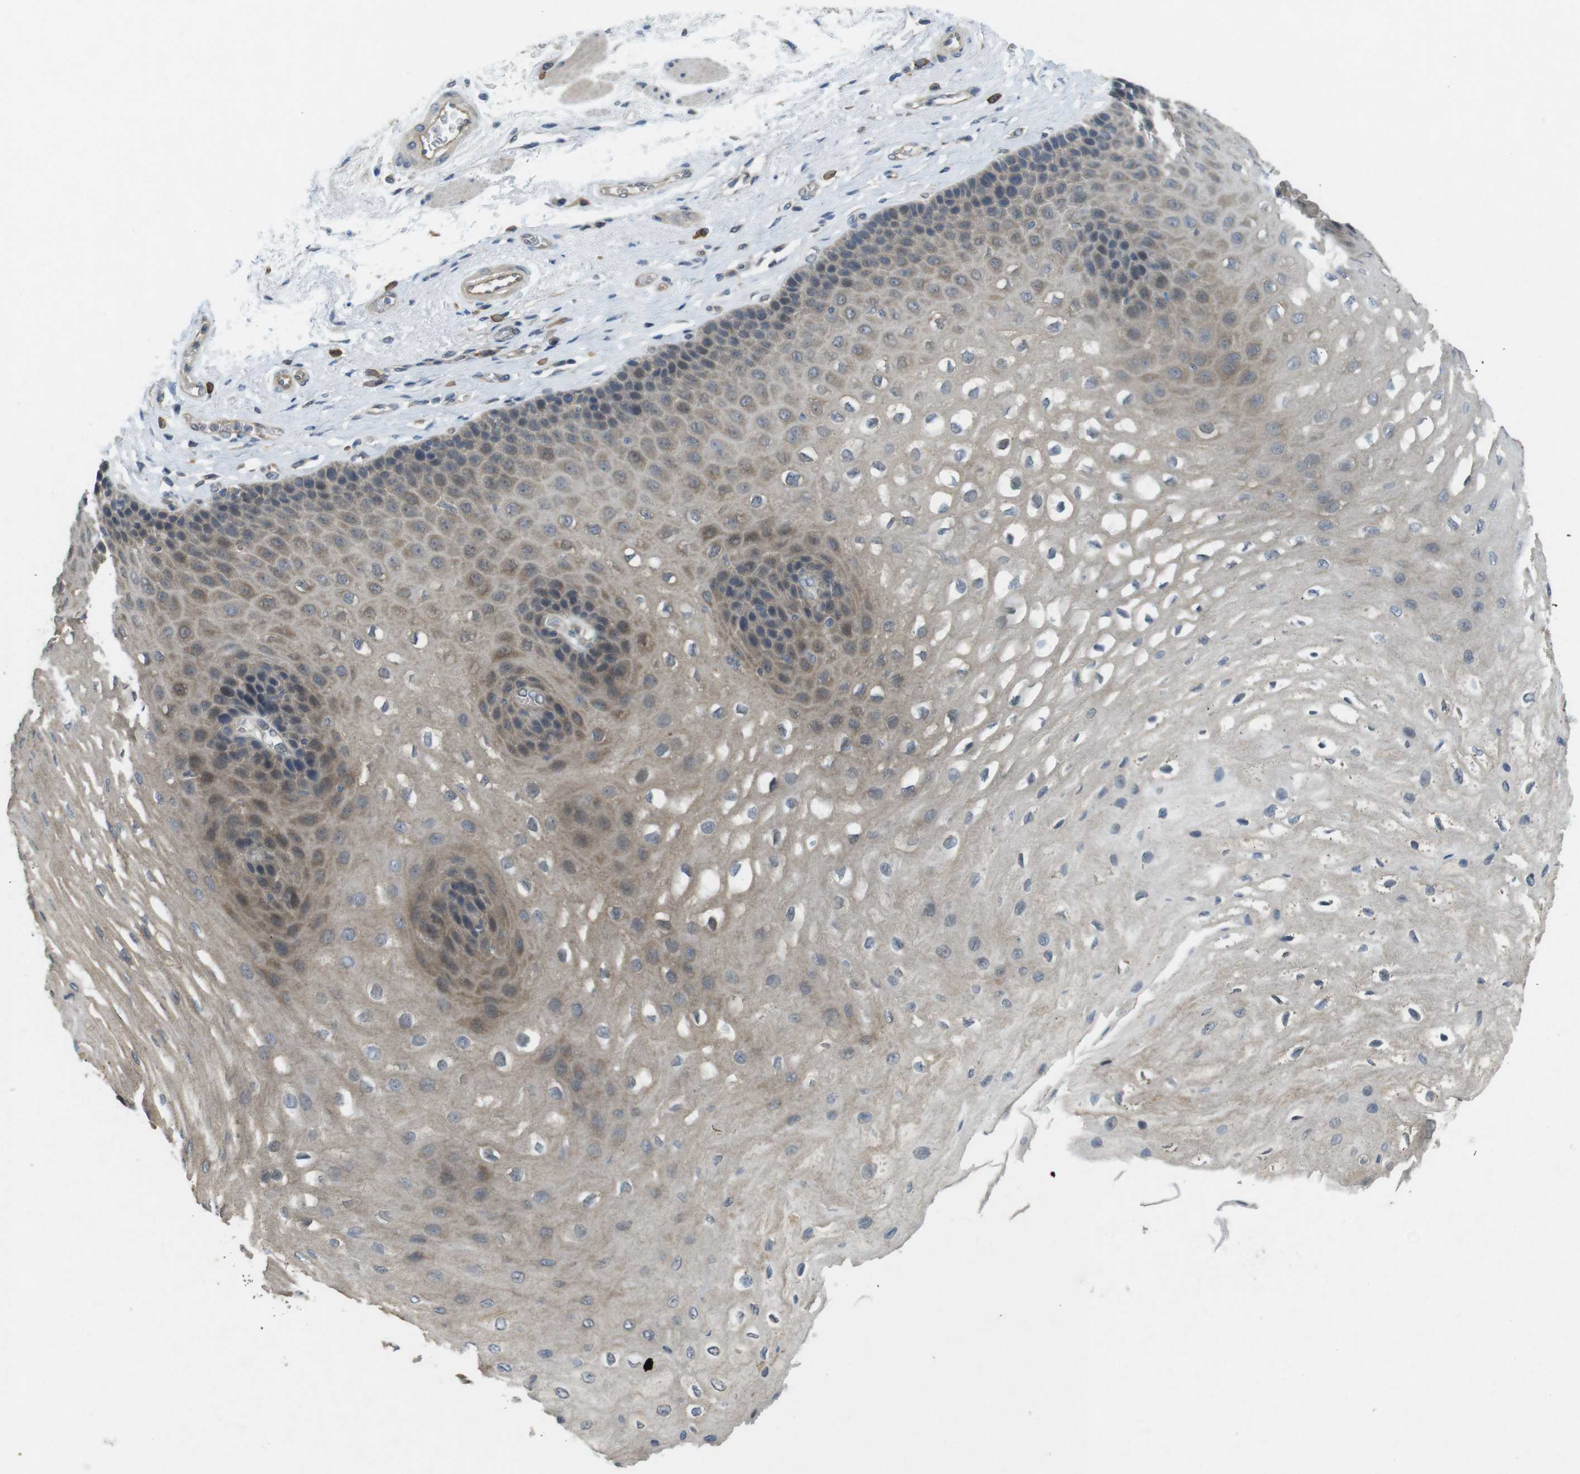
{"staining": {"intensity": "weak", "quantity": ">75%", "location": "cytoplasmic/membranous"}, "tissue": "esophagus", "cell_type": "Squamous epithelial cells", "image_type": "normal", "snomed": [{"axis": "morphology", "description": "Normal tissue, NOS"}, {"axis": "topography", "description": "Esophagus"}], "caption": "About >75% of squamous epithelial cells in benign esophagus show weak cytoplasmic/membranous protein expression as visualized by brown immunohistochemical staining.", "gene": "SUGT1", "patient": {"sex": "female", "age": 72}}